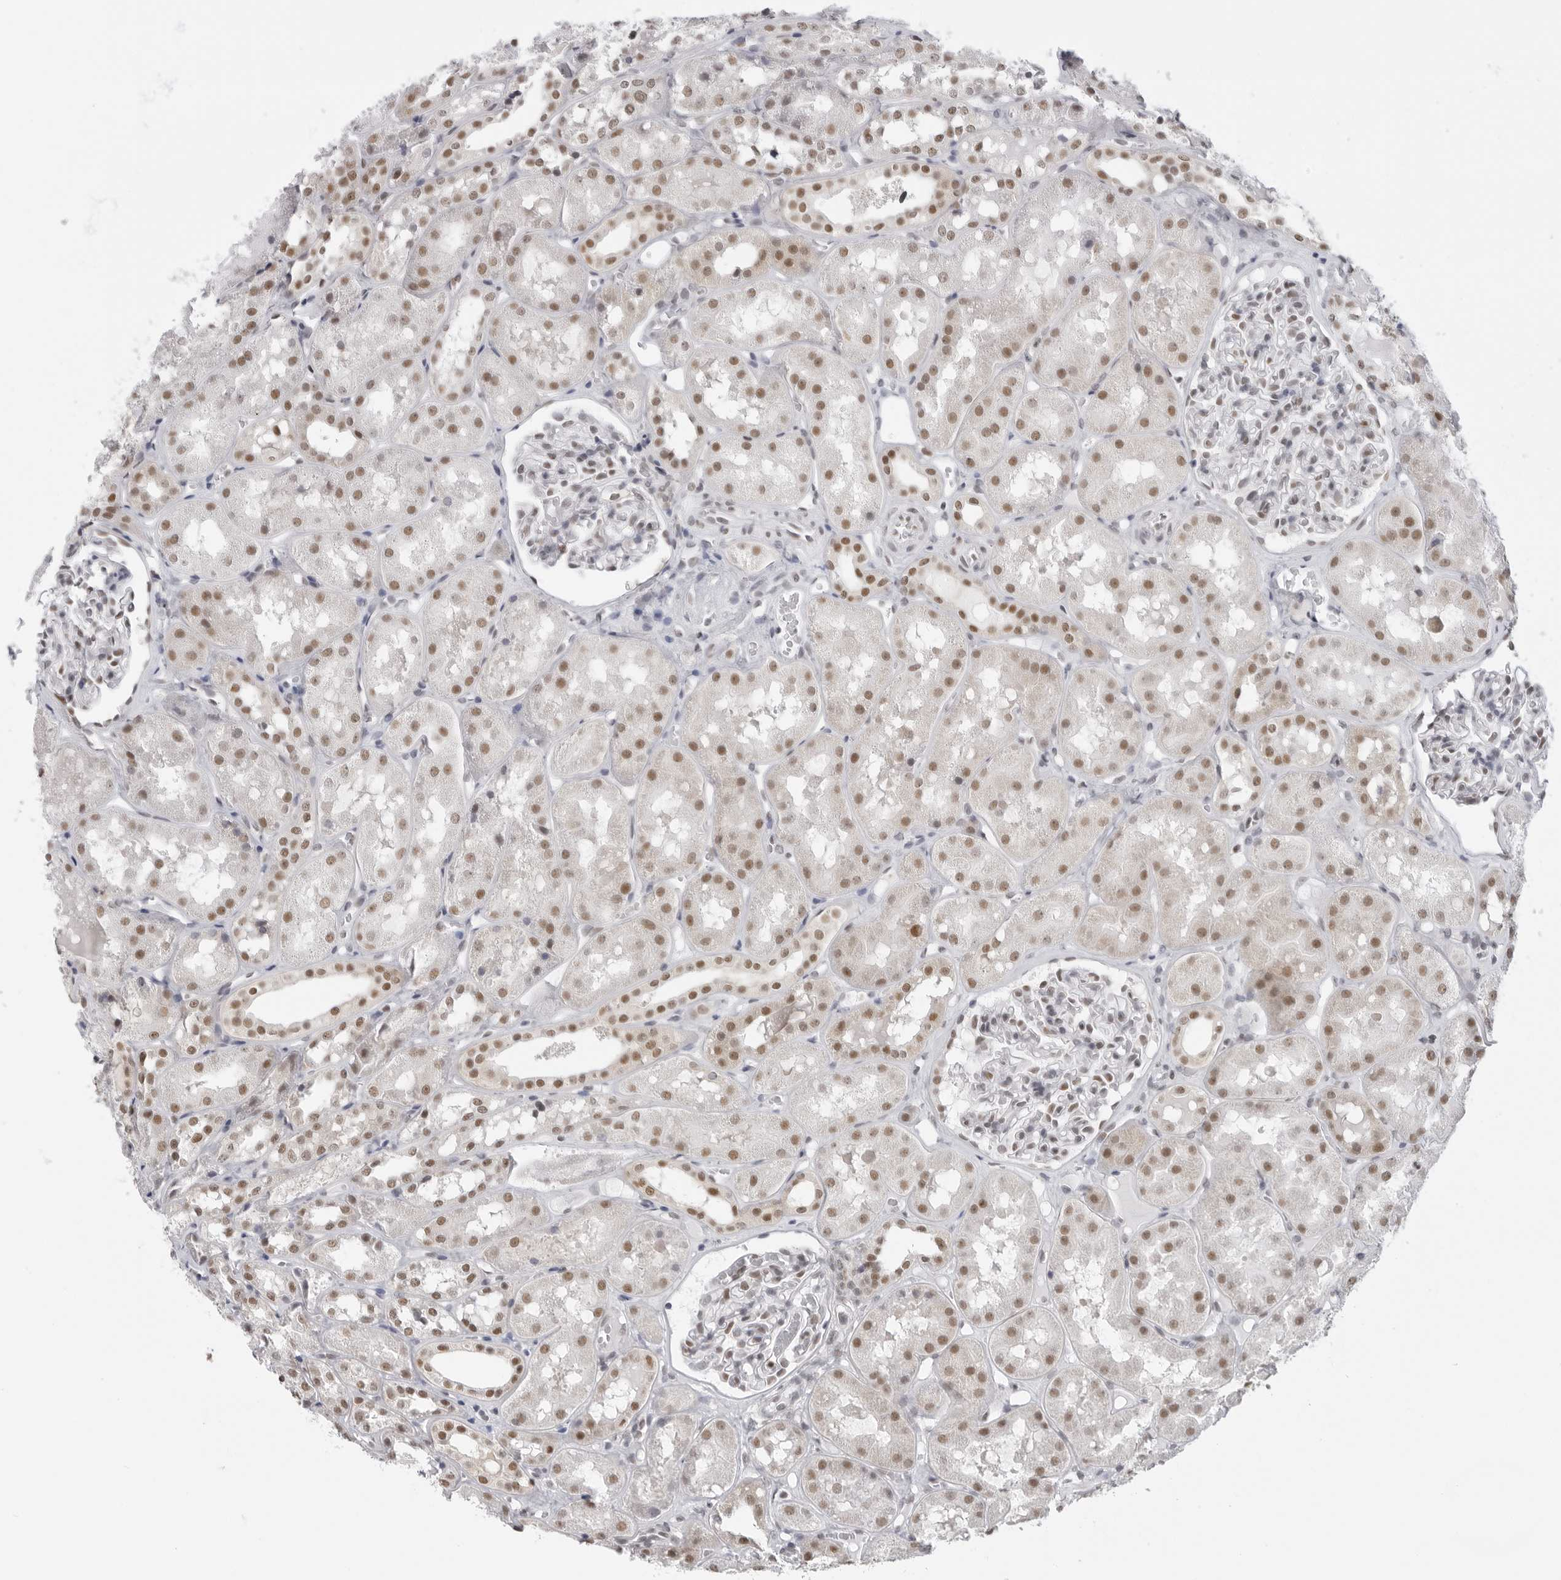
{"staining": {"intensity": "weak", "quantity": "25%-75%", "location": "nuclear"}, "tissue": "kidney", "cell_type": "Cells in glomeruli", "image_type": "normal", "snomed": [{"axis": "morphology", "description": "Normal tissue, NOS"}, {"axis": "topography", "description": "Kidney"}], "caption": "Human kidney stained for a protein (brown) displays weak nuclear positive staining in approximately 25%-75% of cells in glomeruli.", "gene": "RPA2", "patient": {"sex": "male", "age": 16}}